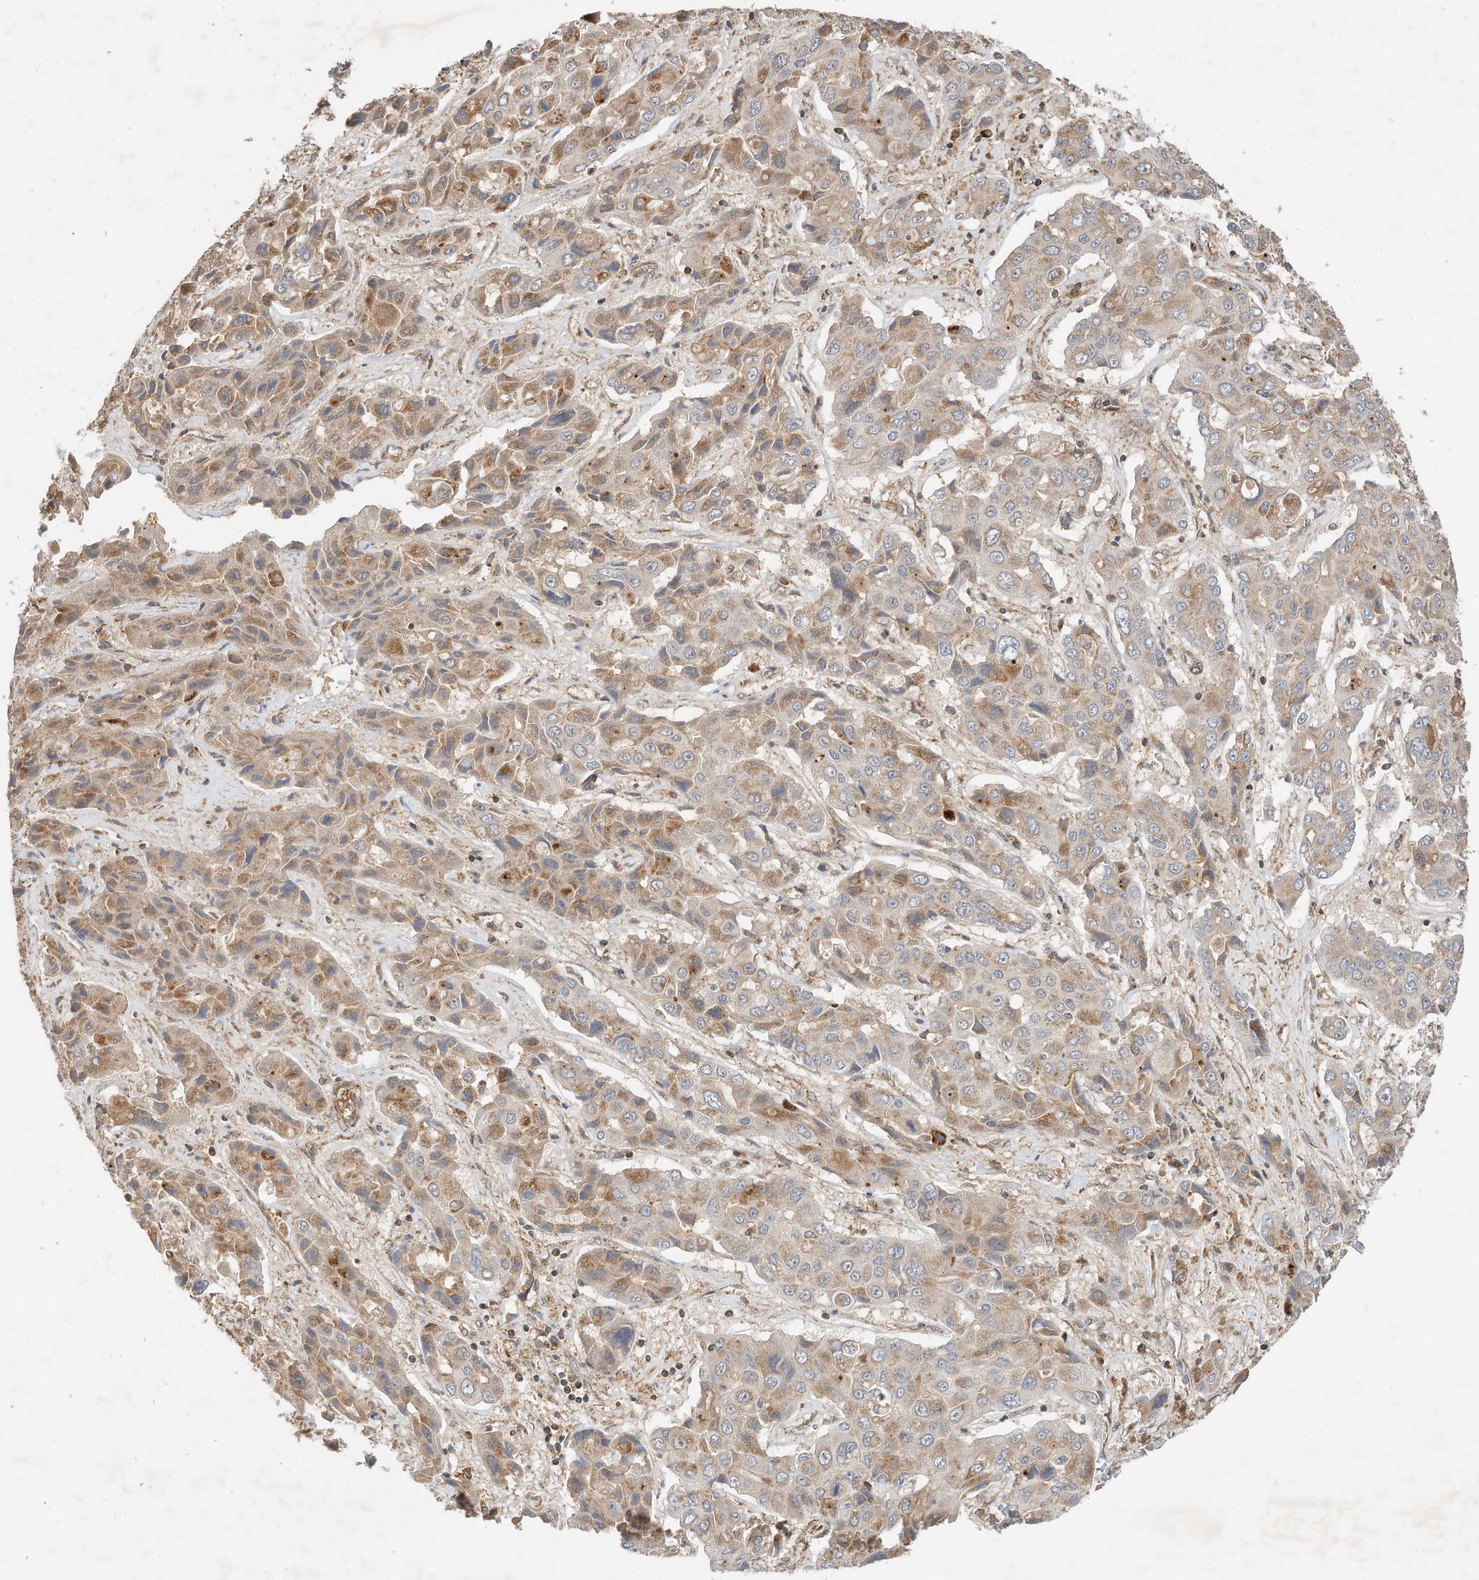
{"staining": {"intensity": "moderate", "quantity": "<25%", "location": "cytoplasmic/membranous"}, "tissue": "liver cancer", "cell_type": "Tumor cells", "image_type": "cancer", "snomed": [{"axis": "morphology", "description": "Cholangiocarcinoma"}, {"axis": "topography", "description": "Liver"}], "caption": "Immunohistochemical staining of liver cancer (cholangiocarcinoma) exhibits low levels of moderate cytoplasmic/membranous positivity in approximately <25% of tumor cells.", "gene": "CPAMD8", "patient": {"sex": "male", "age": 67}}